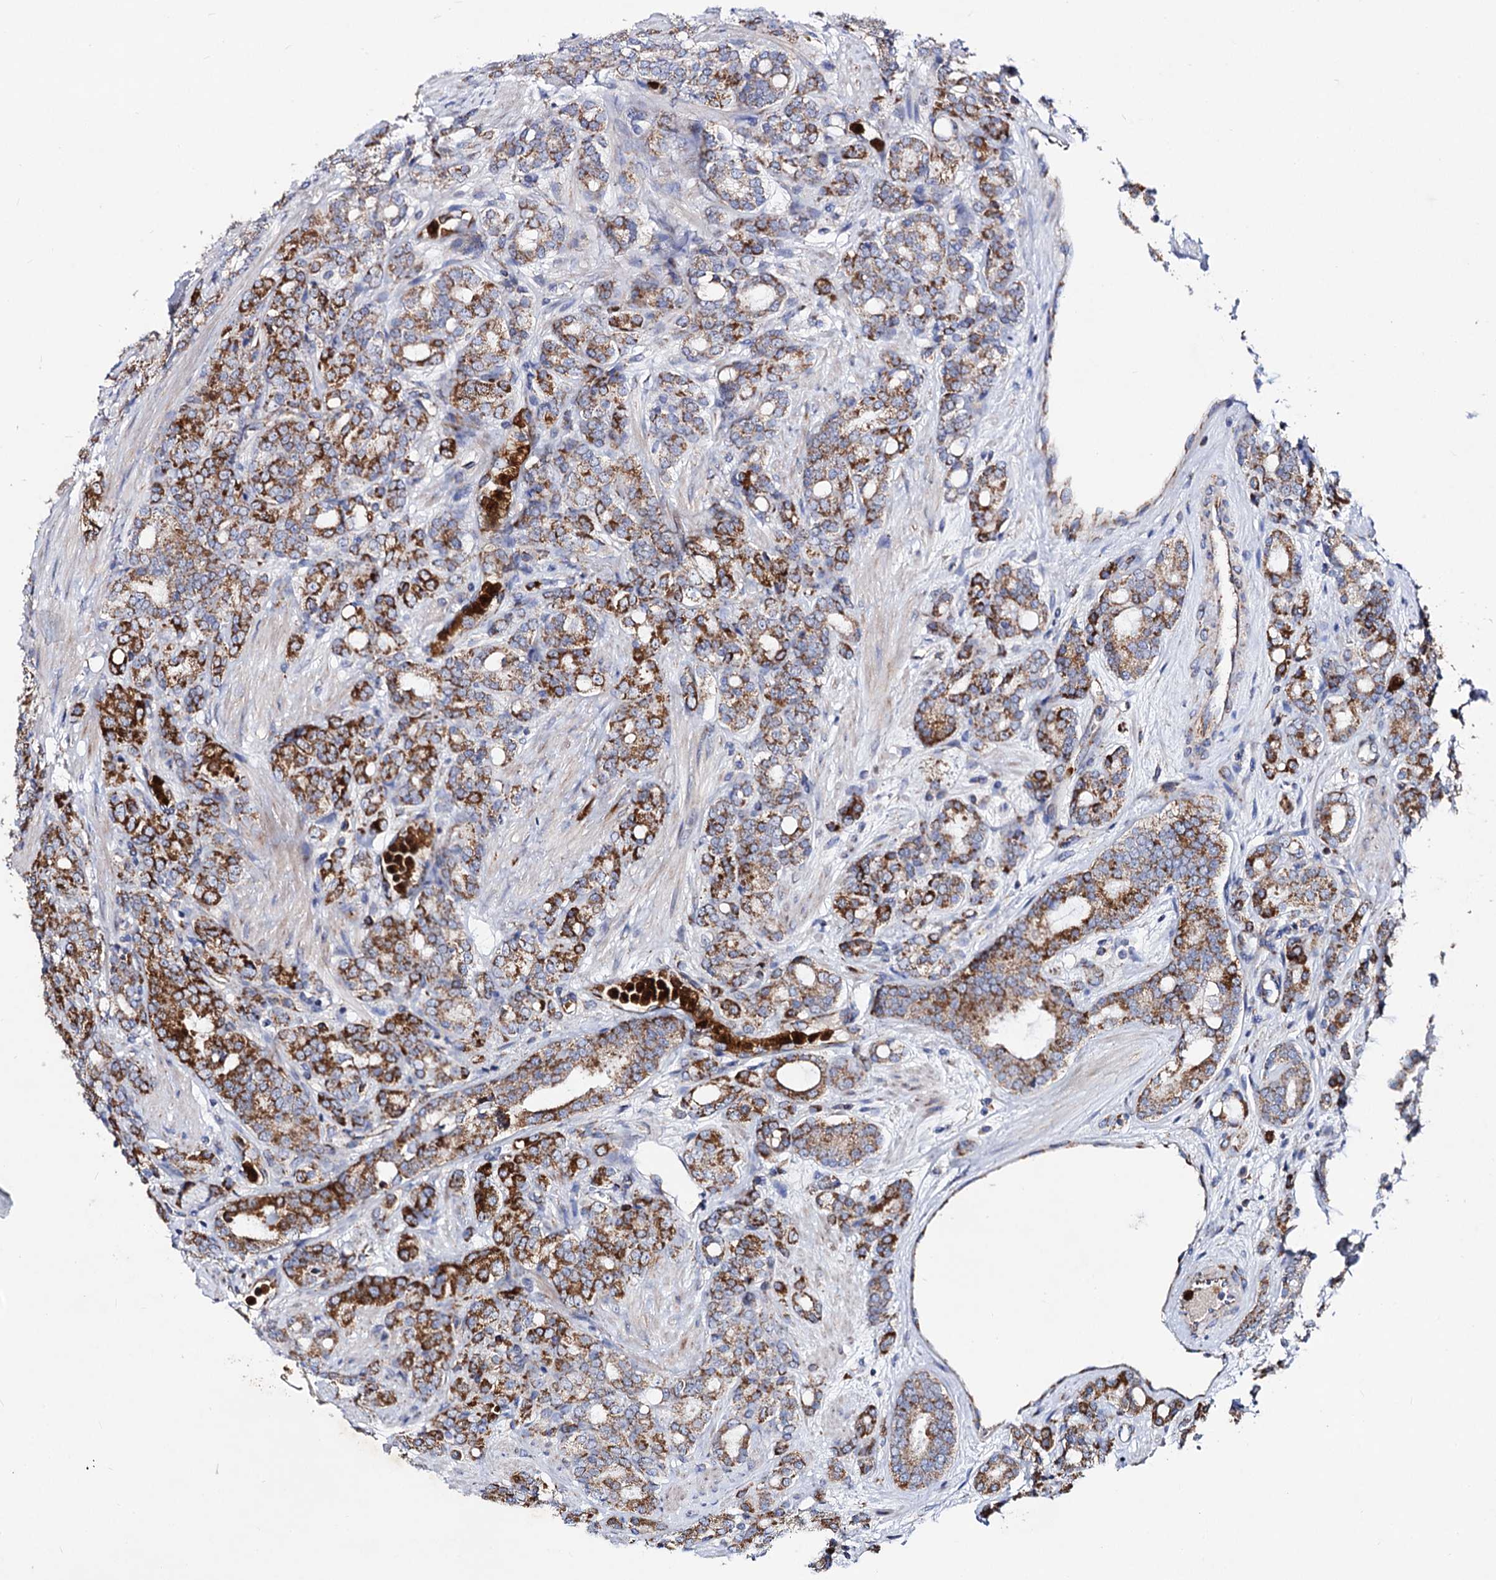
{"staining": {"intensity": "moderate", "quantity": ">75%", "location": "cytoplasmic/membranous"}, "tissue": "prostate cancer", "cell_type": "Tumor cells", "image_type": "cancer", "snomed": [{"axis": "morphology", "description": "Adenocarcinoma, High grade"}, {"axis": "topography", "description": "Prostate"}], "caption": "Protein analysis of prostate cancer tissue demonstrates moderate cytoplasmic/membranous staining in about >75% of tumor cells. The protein is stained brown, and the nuclei are stained in blue (DAB (3,3'-diaminobenzidine) IHC with brightfield microscopy, high magnification).", "gene": "ACAD9", "patient": {"sex": "male", "age": 62}}